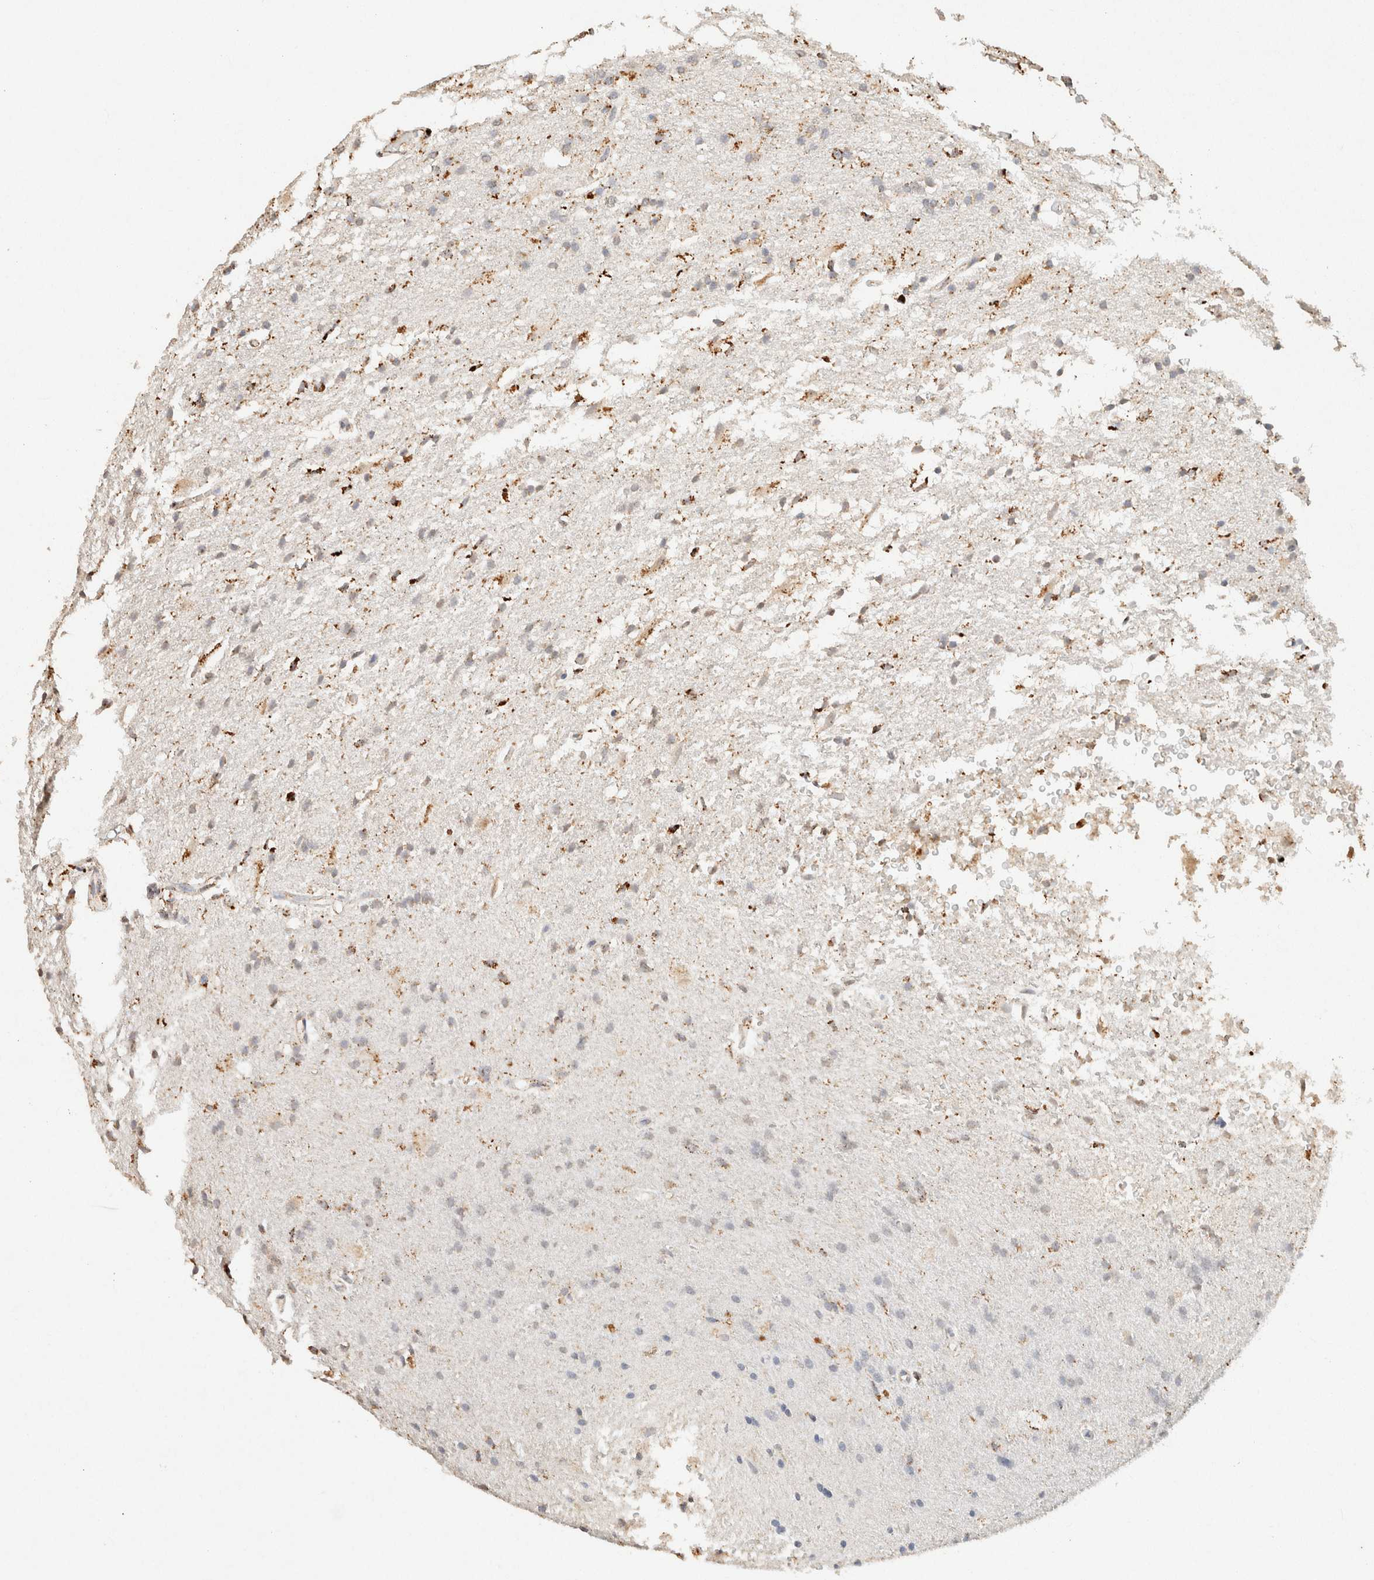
{"staining": {"intensity": "moderate", "quantity": "<25%", "location": "cytoplasmic/membranous"}, "tissue": "glioma", "cell_type": "Tumor cells", "image_type": "cancer", "snomed": [{"axis": "morphology", "description": "Normal tissue, NOS"}, {"axis": "morphology", "description": "Glioma, malignant, High grade"}, {"axis": "topography", "description": "Cerebral cortex"}], "caption": "High-power microscopy captured an IHC histopathology image of malignant glioma (high-grade), revealing moderate cytoplasmic/membranous staining in about <25% of tumor cells.", "gene": "CTSC", "patient": {"sex": "male", "age": 77}}